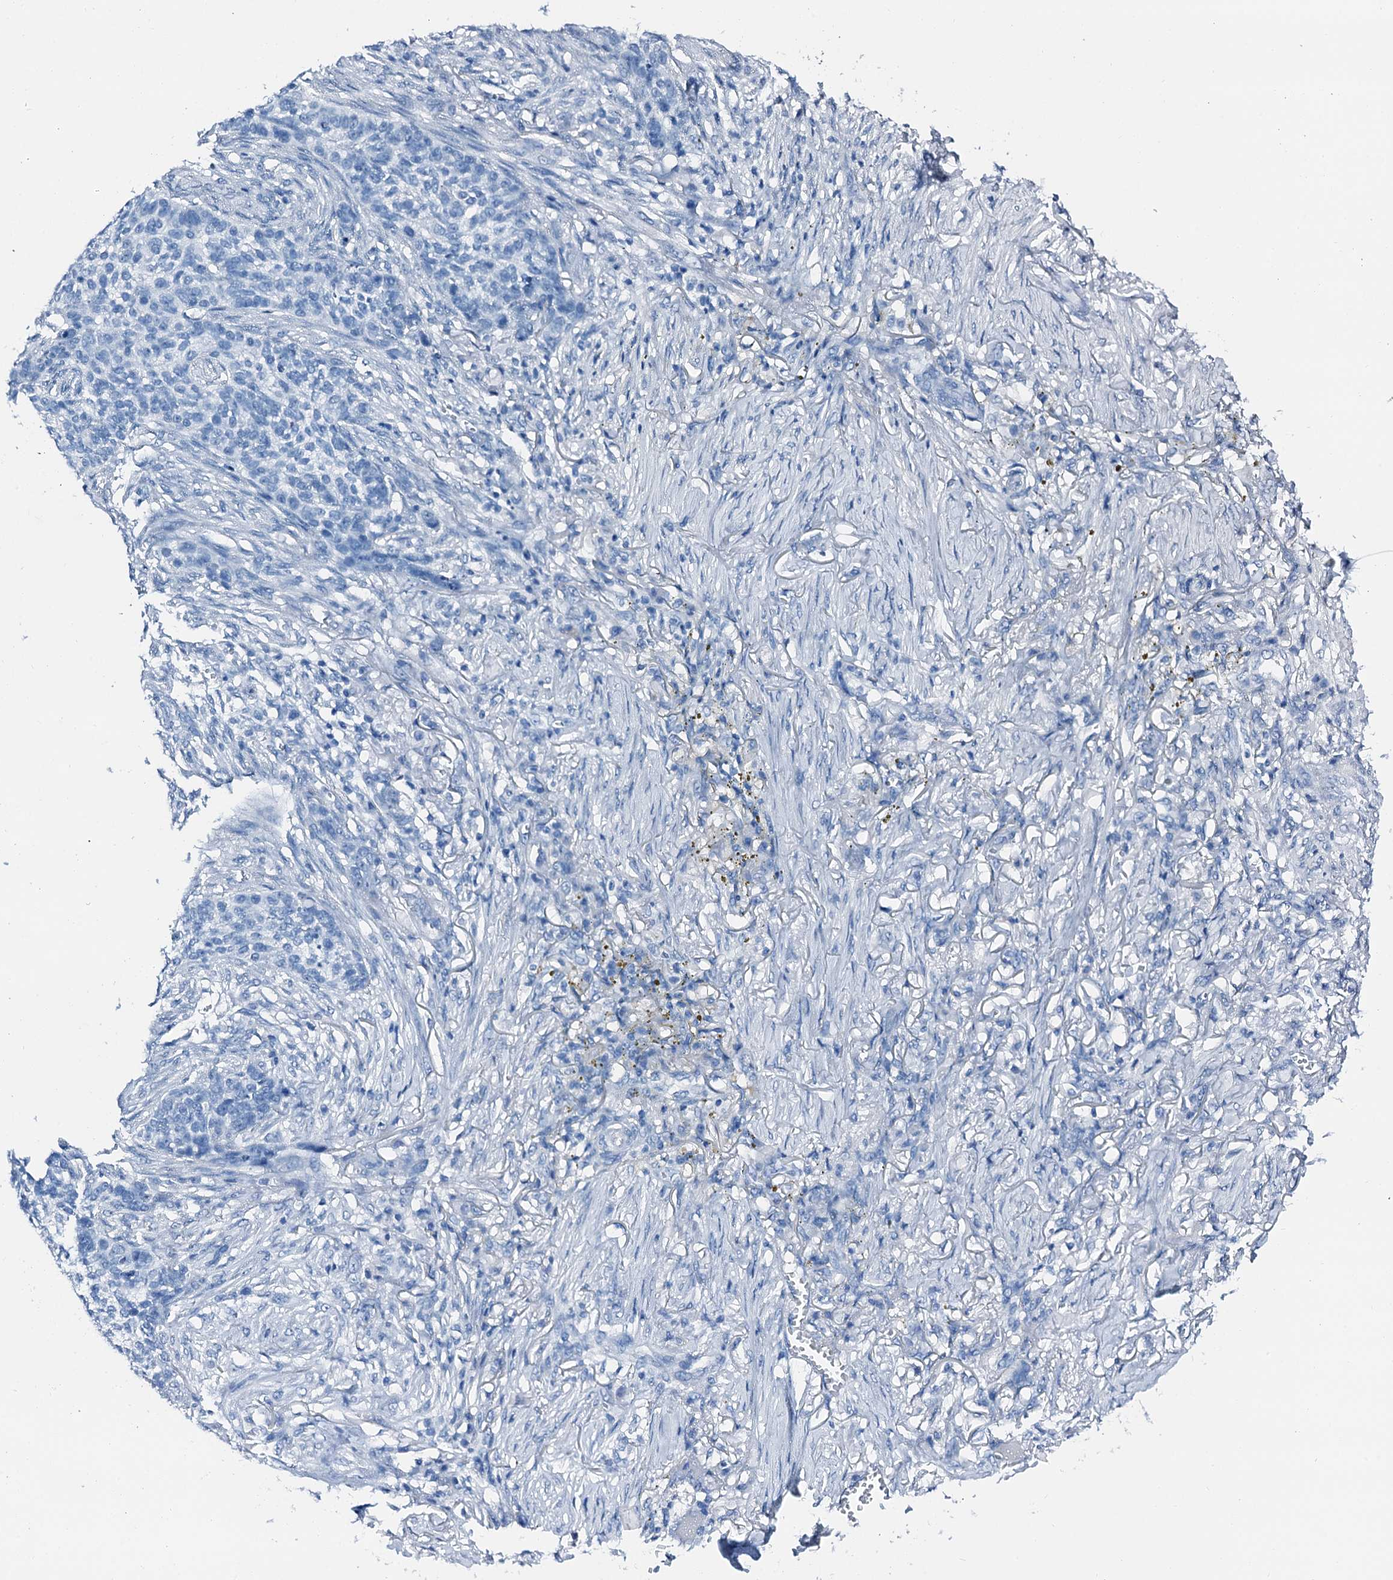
{"staining": {"intensity": "negative", "quantity": "none", "location": "none"}, "tissue": "skin cancer", "cell_type": "Tumor cells", "image_type": "cancer", "snomed": [{"axis": "morphology", "description": "Basal cell carcinoma"}, {"axis": "topography", "description": "Skin"}], "caption": "Human basal cell carcinoma (skin) stained for a protein using immunohistochemistry displays no staining in tumor cells.", "gene": "PTH", "patient": {"sex": "male", "age": 85}}